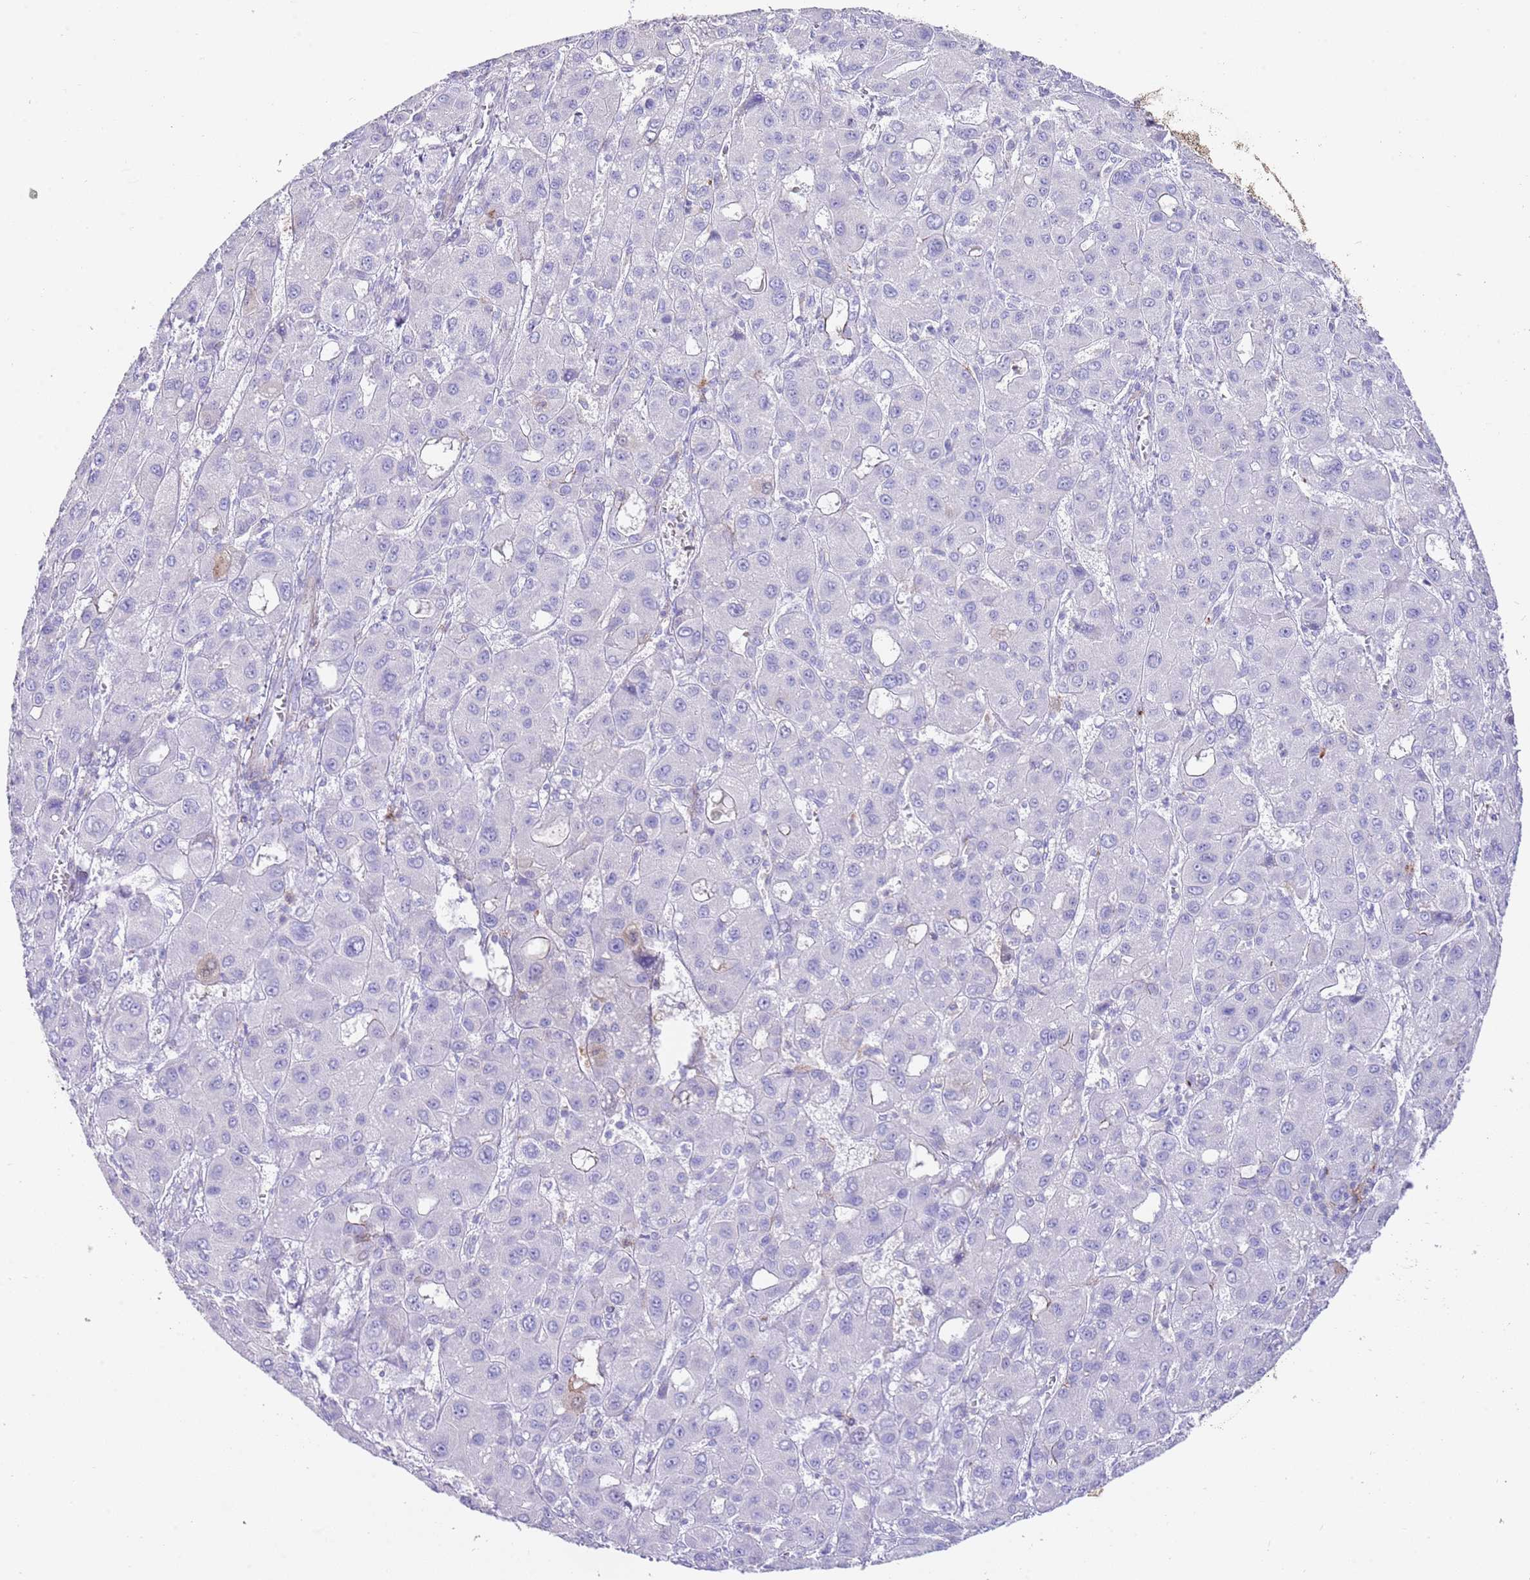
{"staining": {"intensity": "negative", "quantity": "none", "location": "none"}, "tissue": "liver cancer", "cell_type": "Tumor cells", "image_type": "cancer", "snomed": [{"axis": "morphology", "description": "Carcinoma, Hepatocellular, NOS"}, {"axis": "topography", "description": "Liver"}], "caption": "Tumor cells are negative for protein expression in human hepatocellular carcinoma (liver). (DAB (3,3'-diaminobenzidine) immunohistochemistry with hematoxylin counter stain).", "gene": "ALDH3A1", "patient": {"sex": "male", "age": 55}}